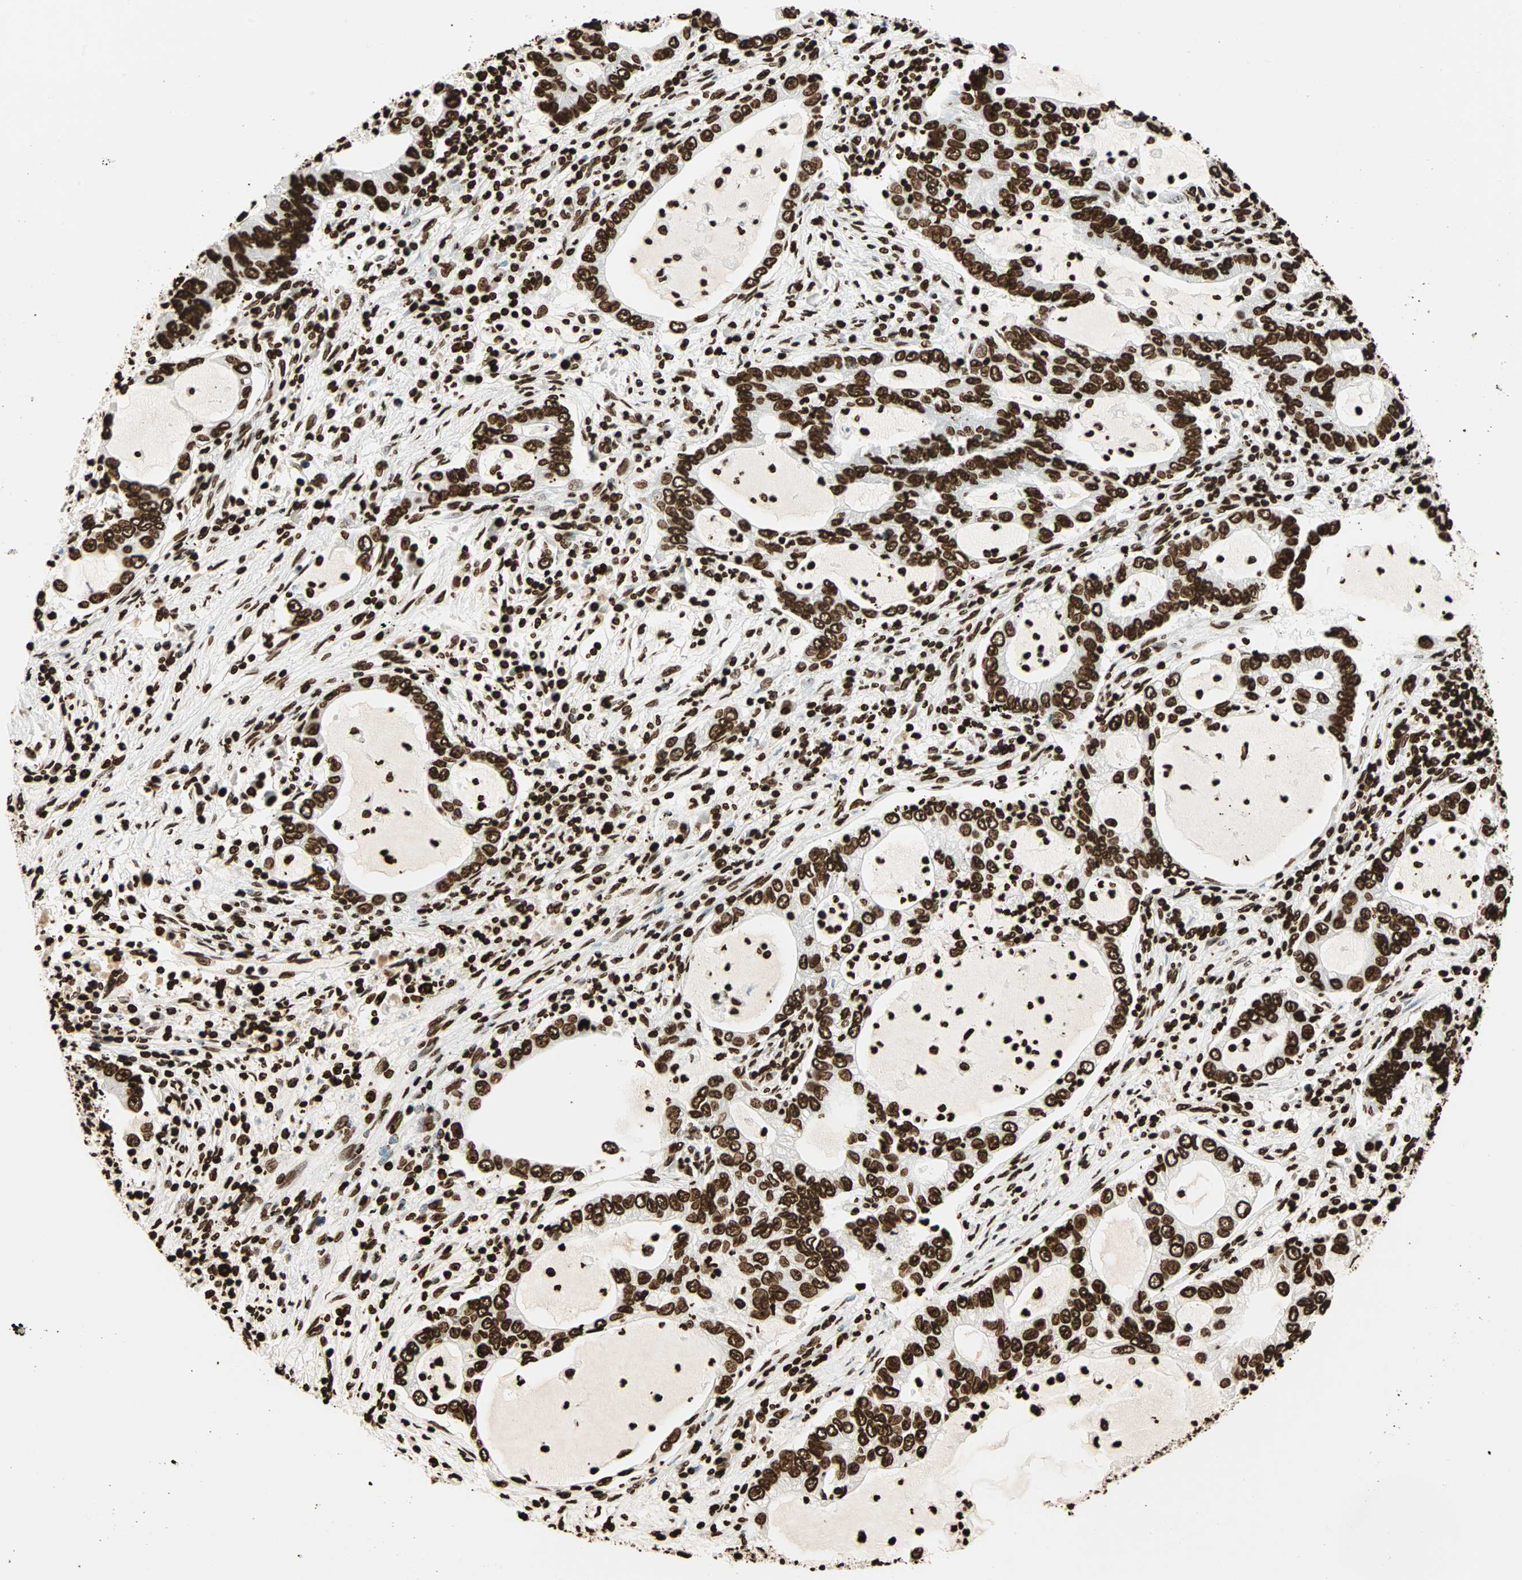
{"staining": {"intensity": "strong", "quantity": ">75%", "location": "nuclear"}, "tissue": "lung cancer", "cell_type": "Tumor cells", "image_type": "cancer", "snomed": [{"axis": "morphology", "description": "Adenocarcinoma, NOS"}, {"axis": "topography", "description": "Lung"}], "caption": "Protein expression analysis of human adenocarcinoma (lung) reveals strong nuclear staining in about >75% of tumor cells.", "gene": "GLI2", "patient": {"sex": "female", "age": 51}}